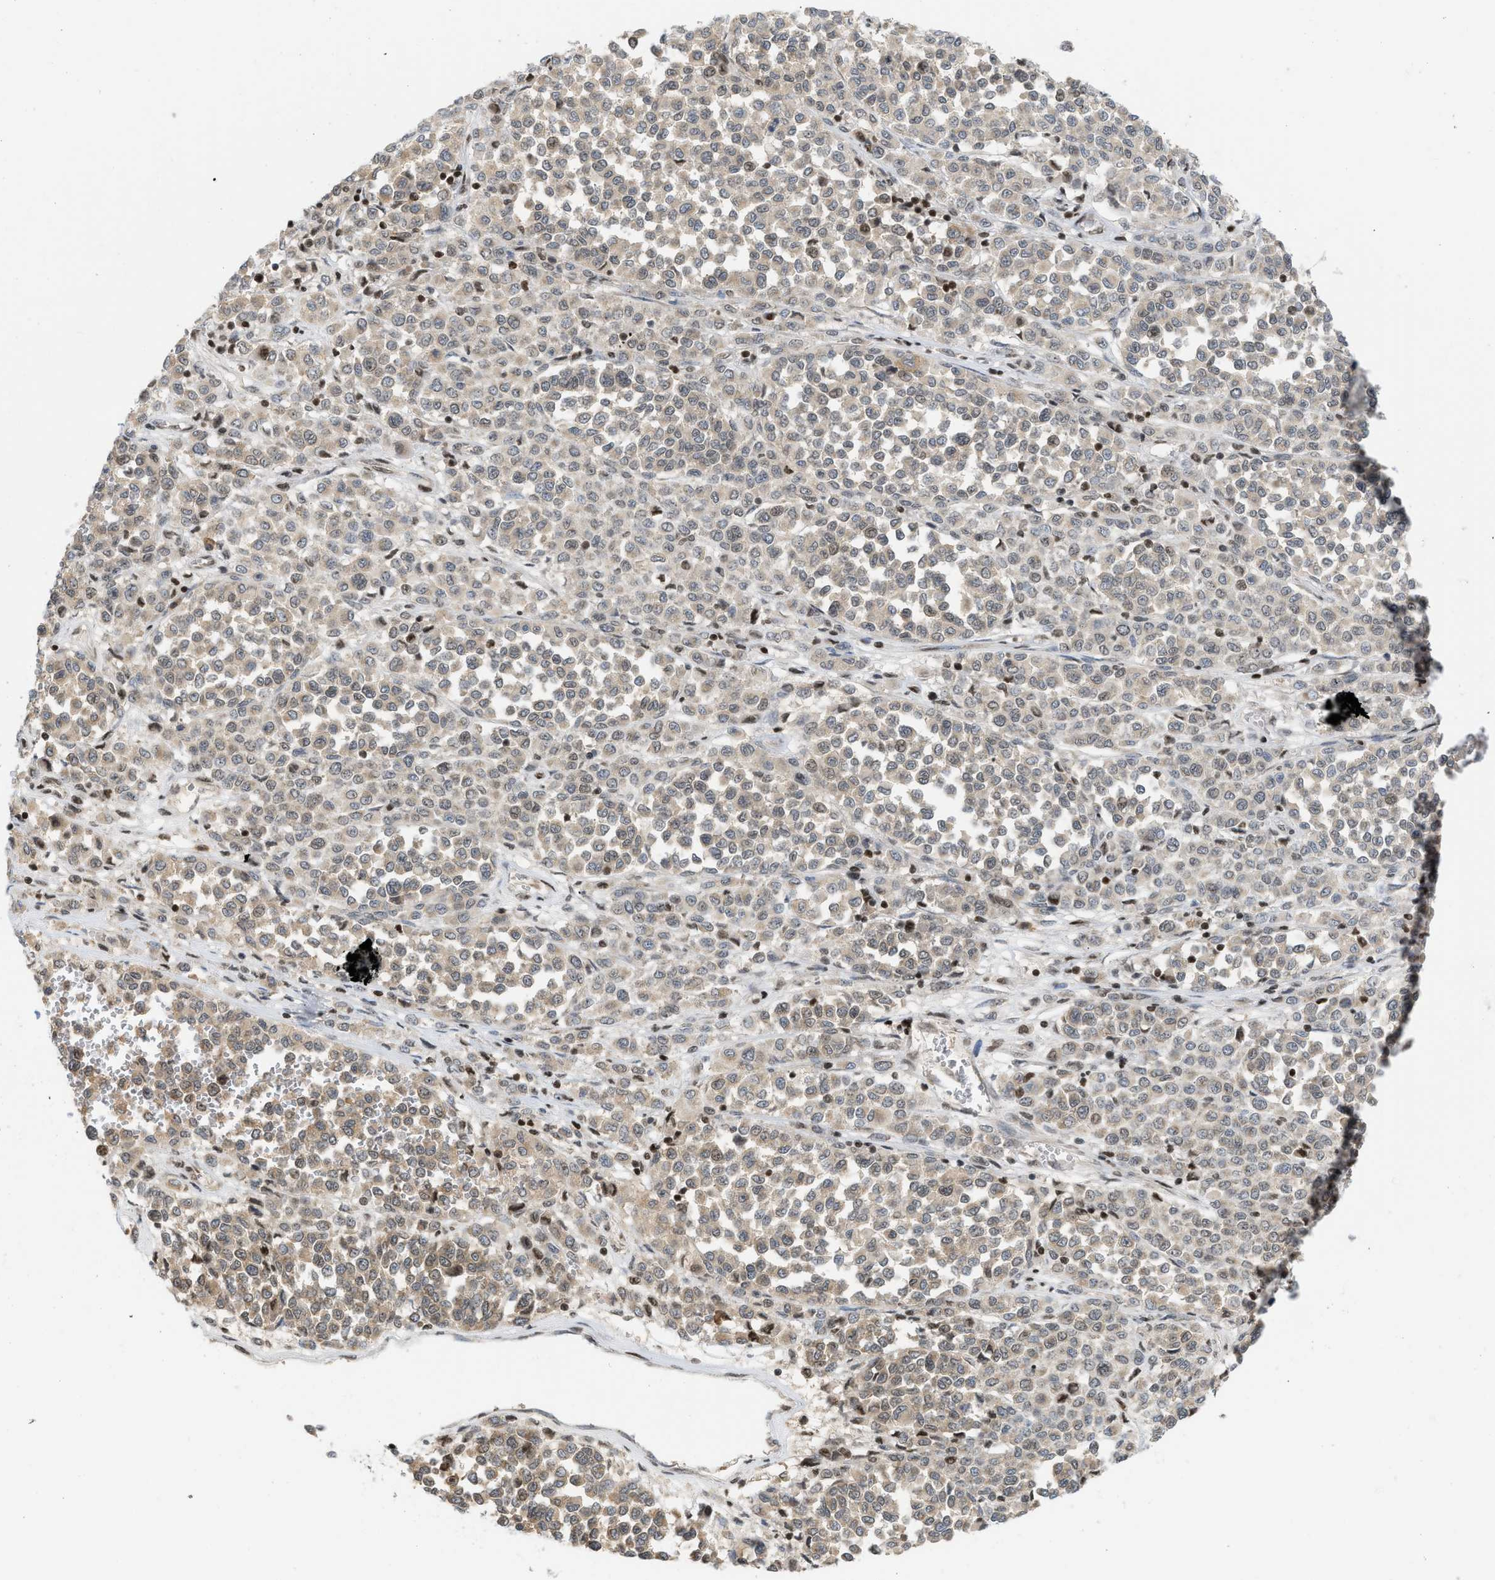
{"staining": {"intensity": "weak", "quantity": "<25%", "location": "nuclear"}, "tissue": "melanoma", "cell_type": "Tumor cells", "image_type": "cancer", "snomed": [{"axis": "morphology", "description": "Malignant melanoma, Metastatic site"}, {"axis": "topography", "description": "Pancreas"}], "caption": "Human malignant melanoma (metastatic site) stained for a protein using immunohistochemistry reveals no expression in tumor cells.", "gene": "ZNF22", "patient": {"sex": "female", "age": 30}}